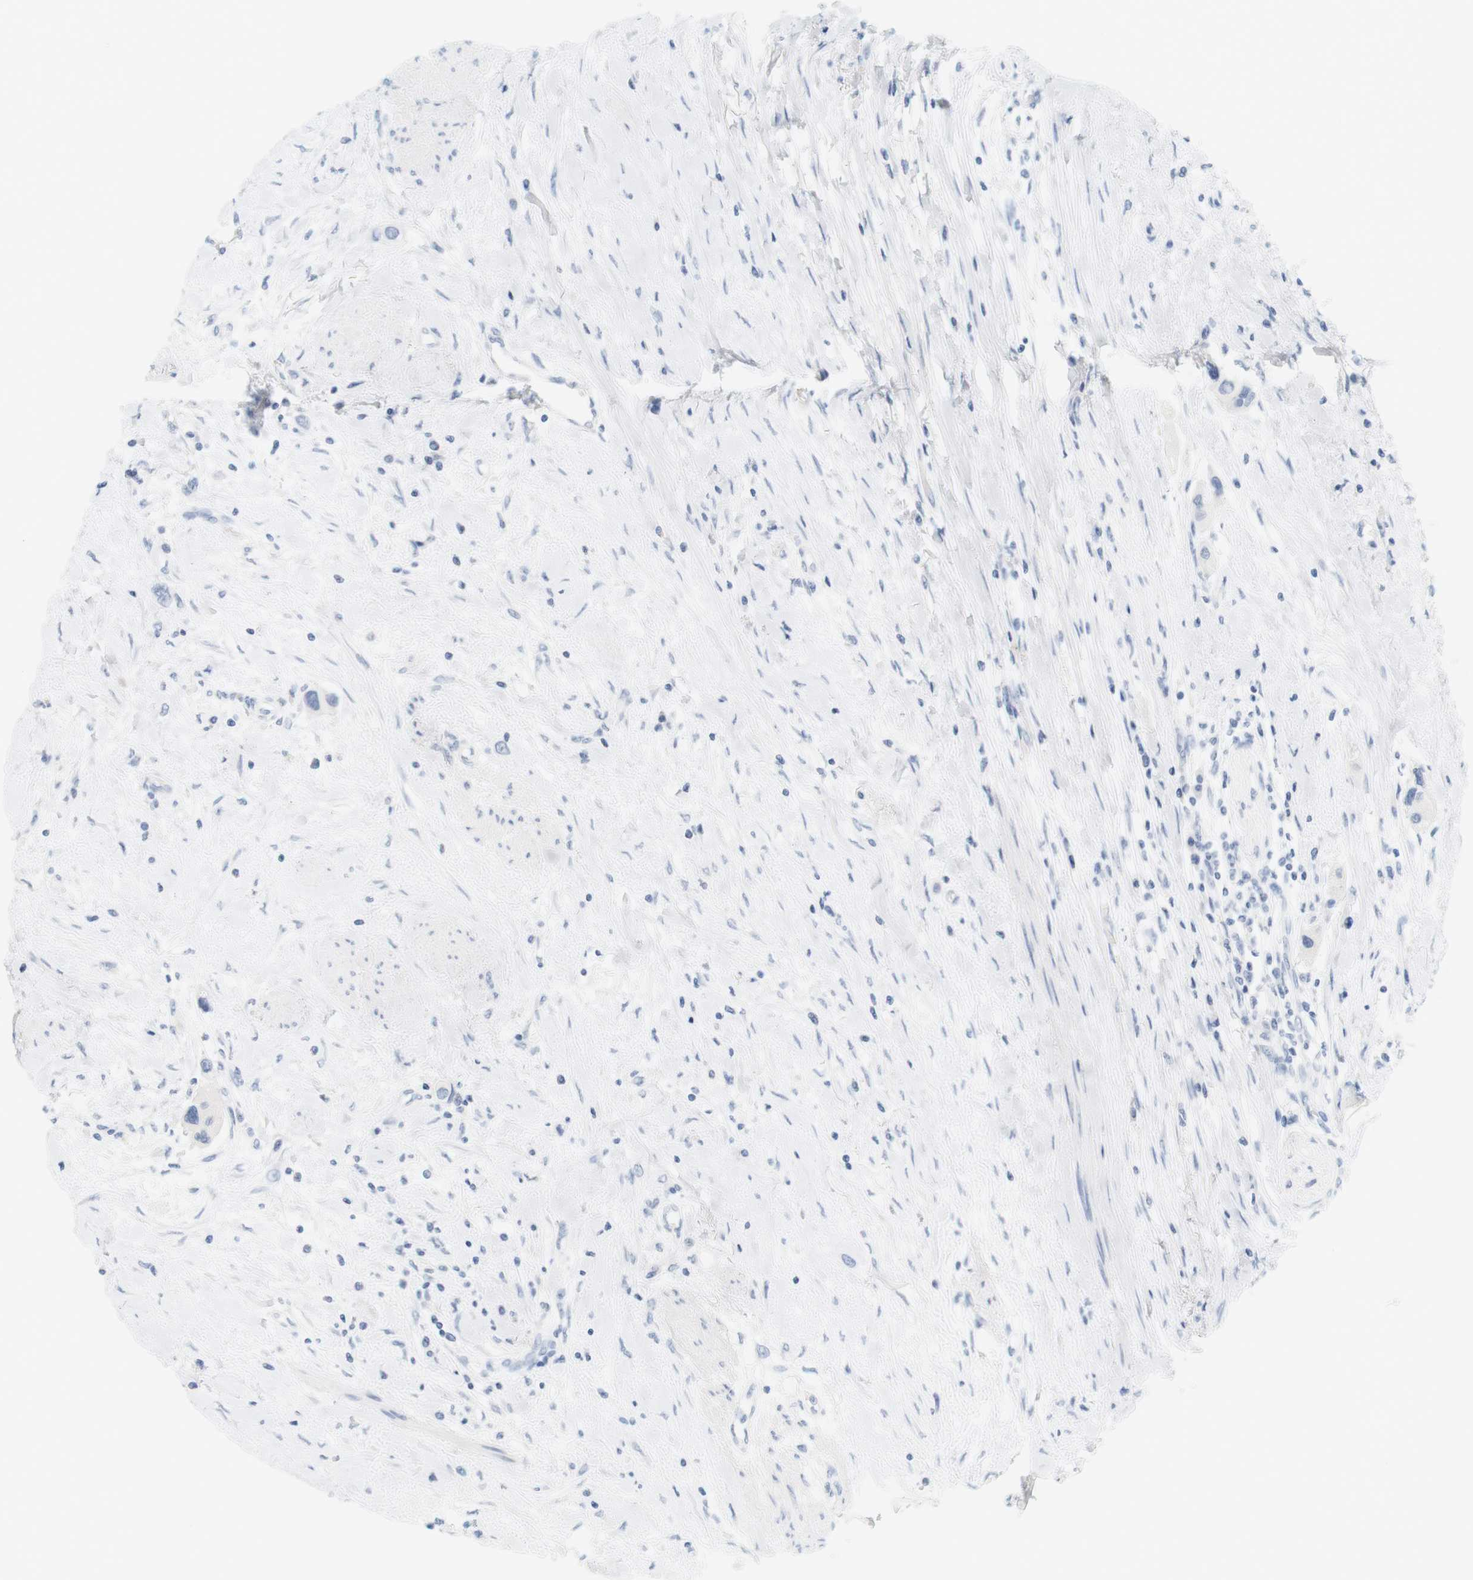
{"staining": {"intensity": "negative", "quantity": "none", "location": "none"}, "tissue": "urothelial cancer", "cell_type": "Tumor cells", "image_type": "cancer", "snomed": [{"axis": "morphology", "description": "Urothelial carcinoma, High grade"}, {"axis": "topography", "description": "Urinary bladder"}], "caption": "An immunohistochemistry (IHC) image of urothelial cancer is shown. There is no staining in tumor cells of urothelial cancer.", "gene": "OPRM1", "patient": {"sex": "female", "age": 56}}